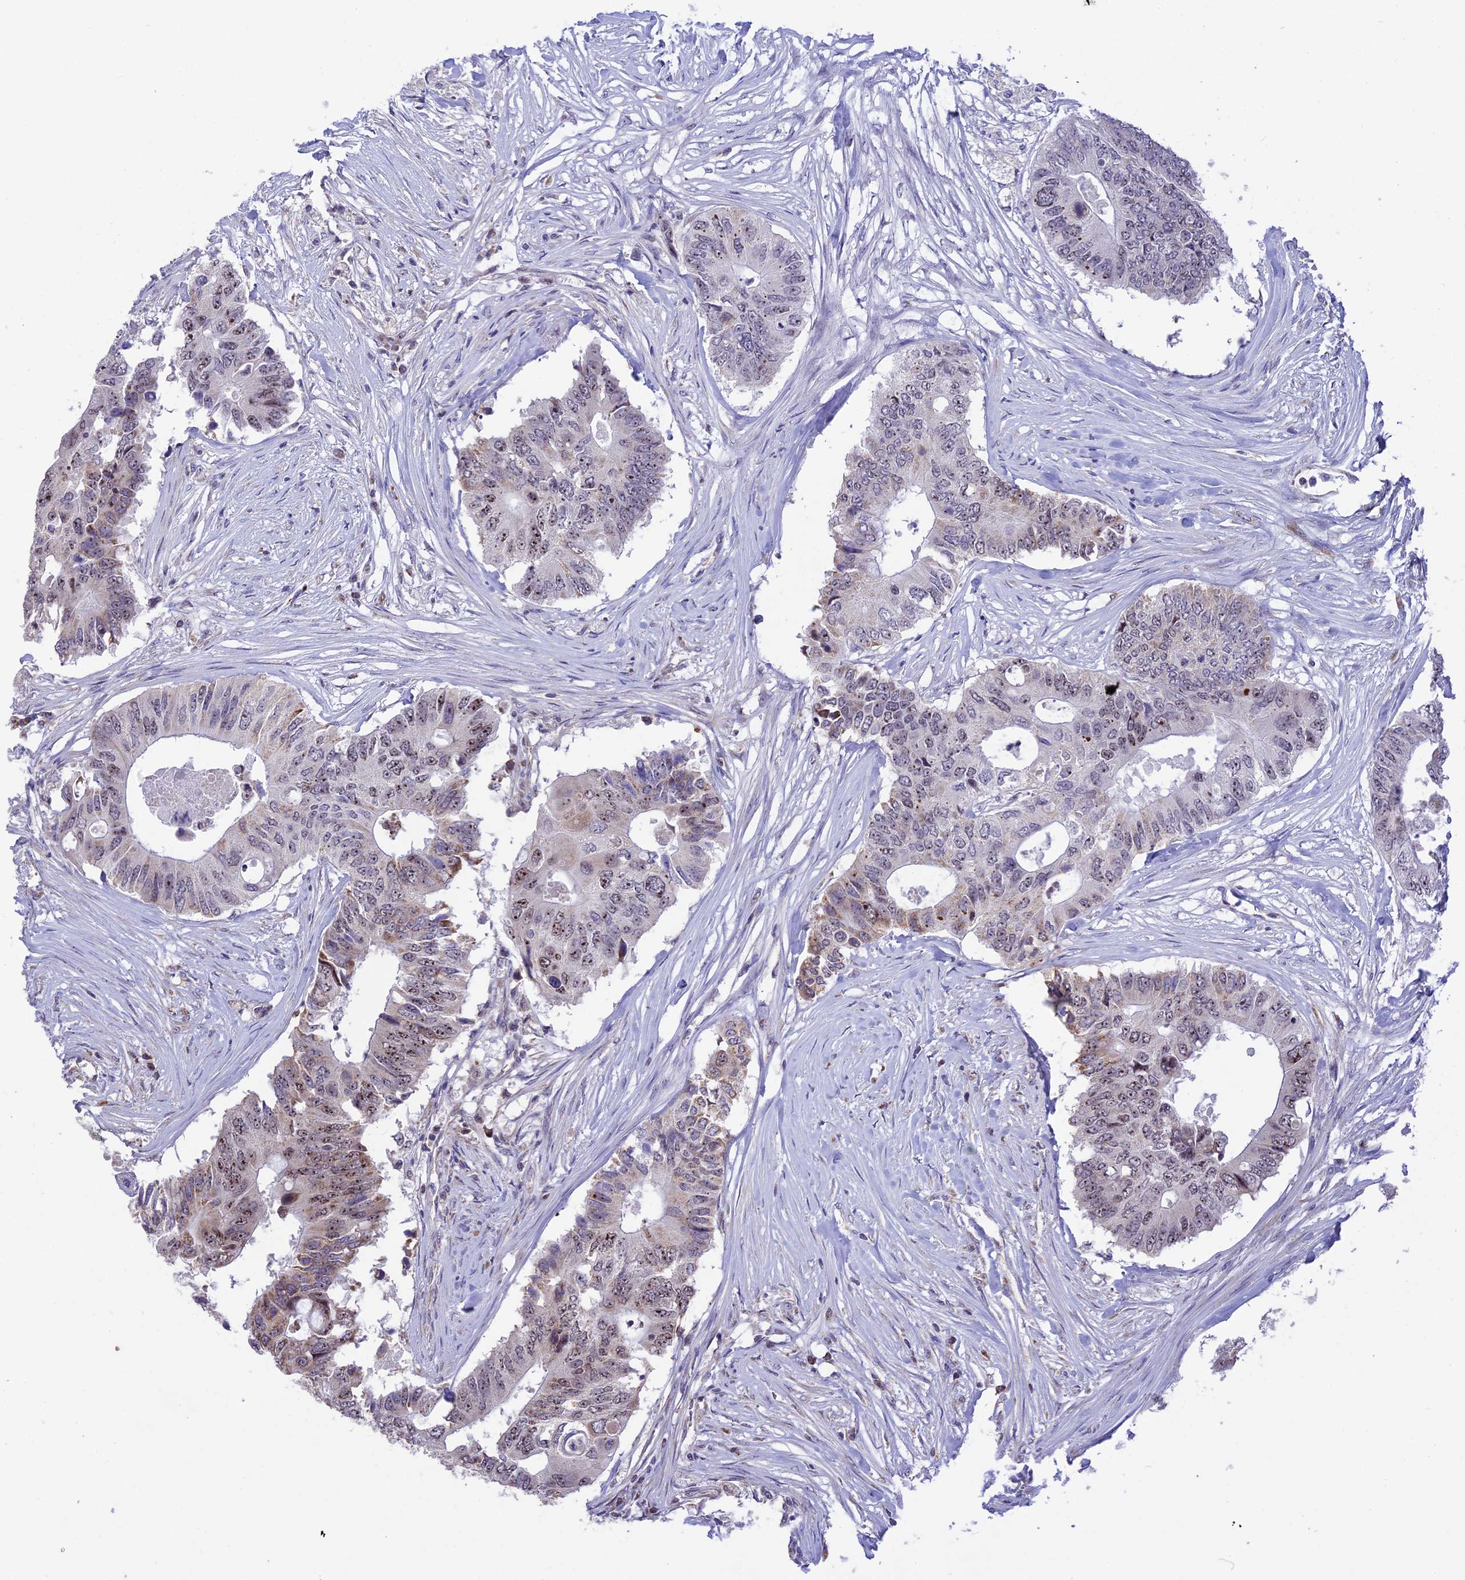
{"staining": {"intensity": "moderate", "quantity": ">75%", "location": "nuclear"}, "tissue": "colorectal cancer", "cell_type": "Tumor cells", "image_type": "cancer", "snomed": [{"axis": "morphology", "description": "Adenocarcinoma, NOS"}, {"axis": "topography", "description": "Colon"}], "caption": "High-power microscopy captured an IHC histopathology image of adenocarcinoma (colorectal), revealing moderate nuclear positivity in about >75% of tumor cells.", "gene": "CMSS1", "patient": {"sex": "male", "age": 71}}